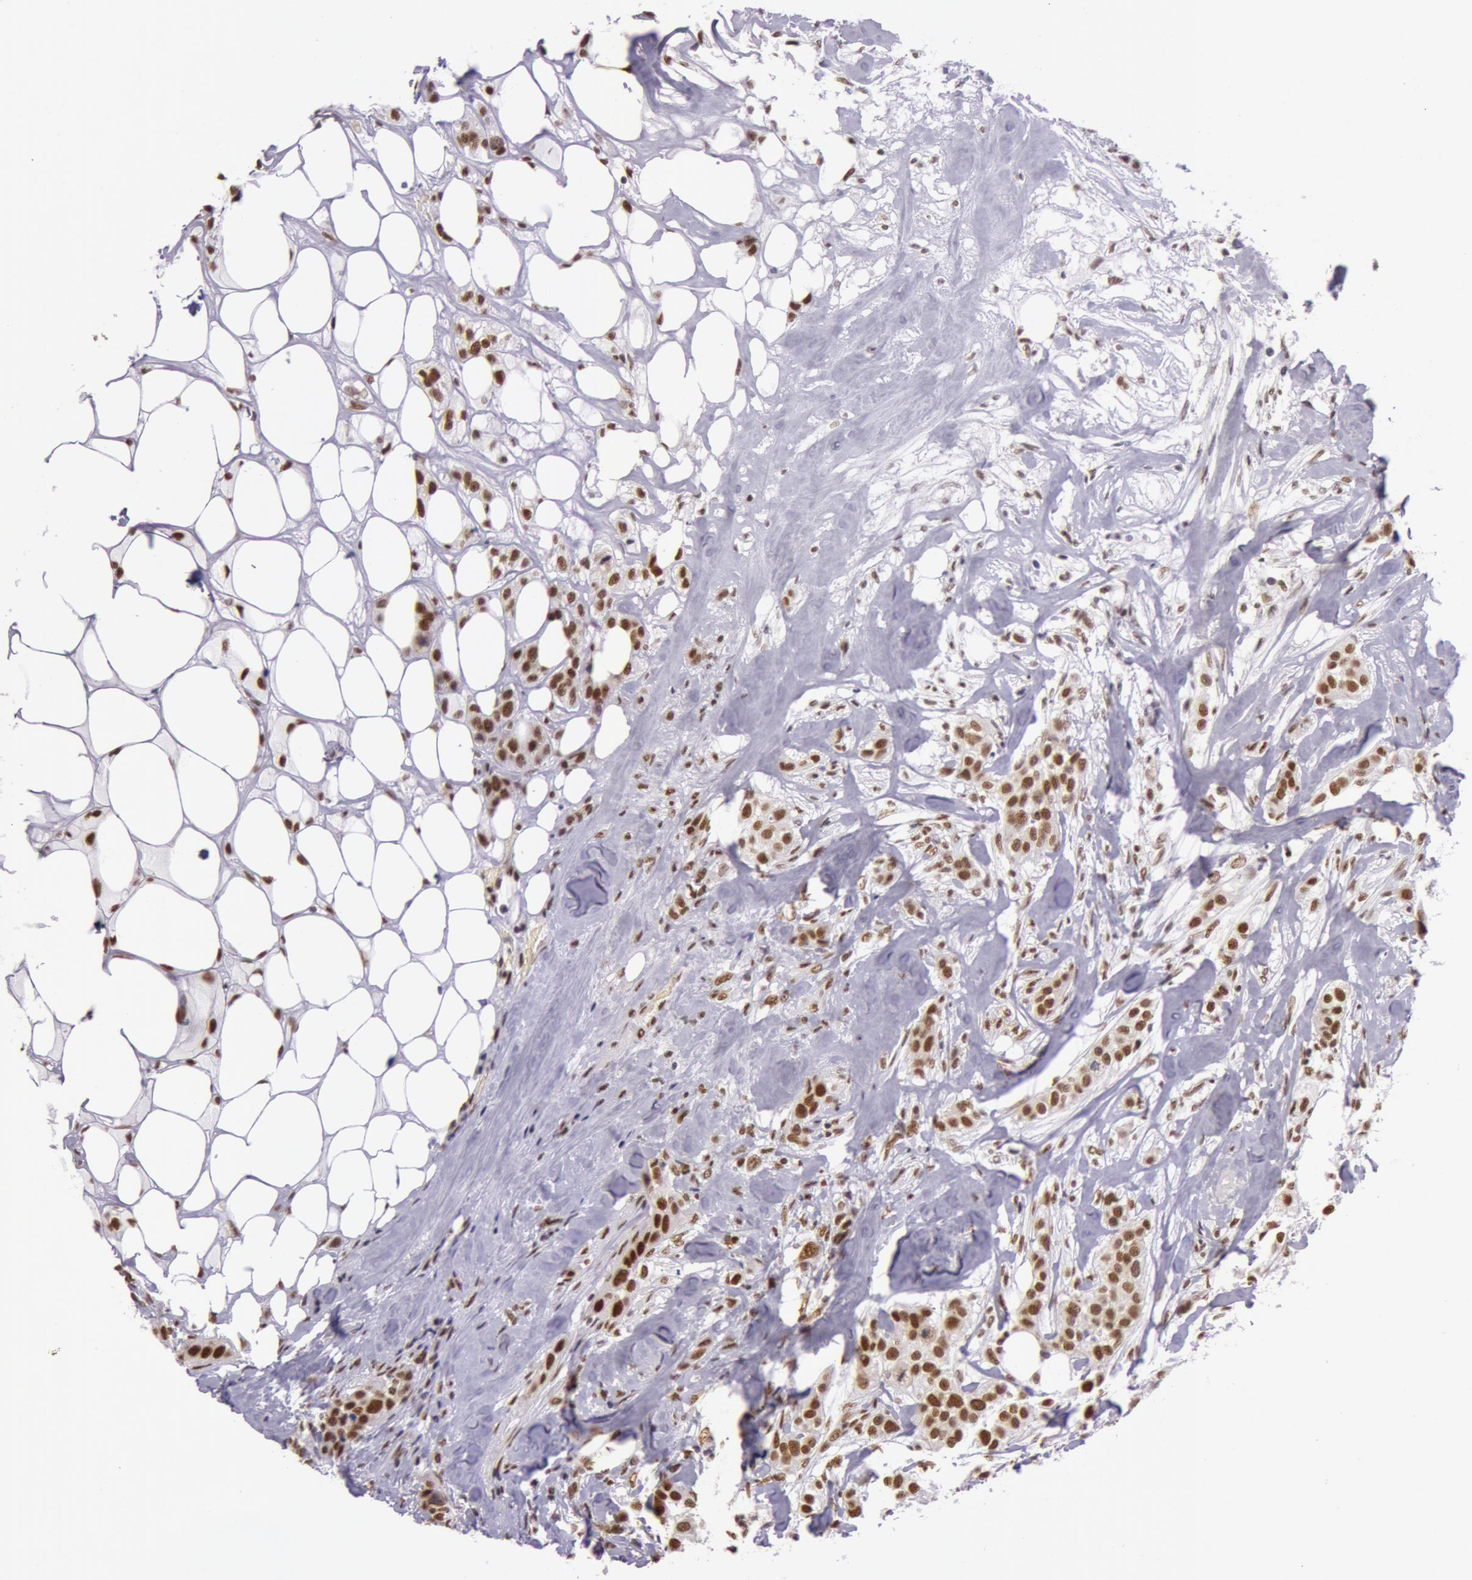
{"staining": {"intensity": "strong", "quantity": ">75%", "location": "nuclear"}, "tissue": "breast cancer", "cell_type": "Tumor cells", "image_type": "cancer", "snomed": [{"axis": "morphology", "description": "Duct carcinoma"}, {"axis": "topography", "description": "Breast"}], "caption": "This is an image of IHC staining of breast intraductal carcinoma, which shows strong positivity in the nuclear of tumor cells.", "gene": "NBN", "patient": {"sex": "female", "age": 45}}